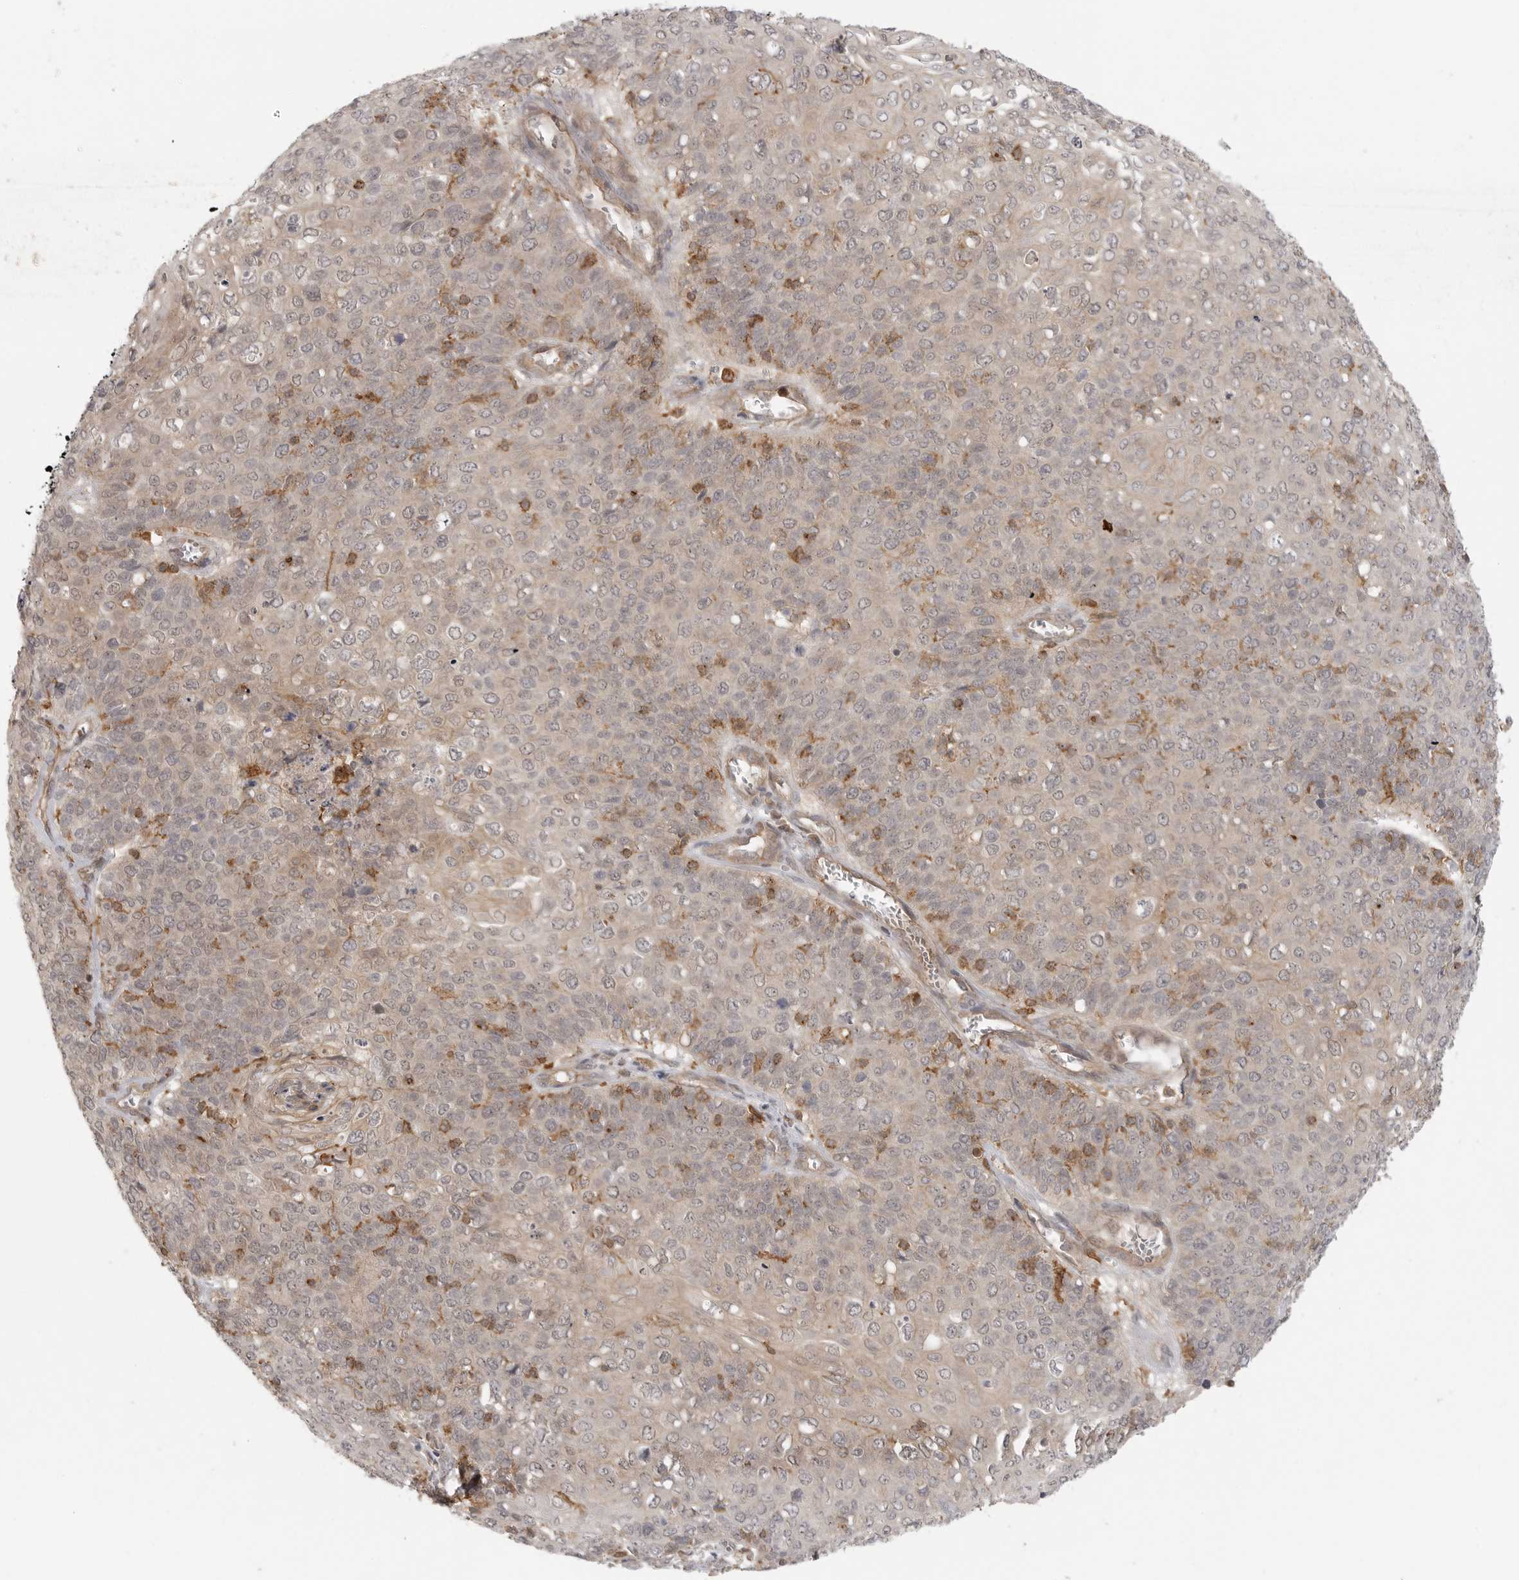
{"staining": {"intensity": "negative", "quantity": "none", "location": "none"}, "tissue": "cervical cancer", "cell_type": "Tumor cells", "image_type": "cancer", "snomed": [{"axis": "morphology", "description": "Squamous cell carcinoma, NOS"}, {"axis": "topography", "description": "Cervix"}], "caption": "Immunohistochemistry (IHC) micrograph of neoplastic tissue: cervical cancer stained with DAB displays no significant protein staining in tumor cells.", "gene": "DBNL", "patient": {"sex": "female", "age": 39}}